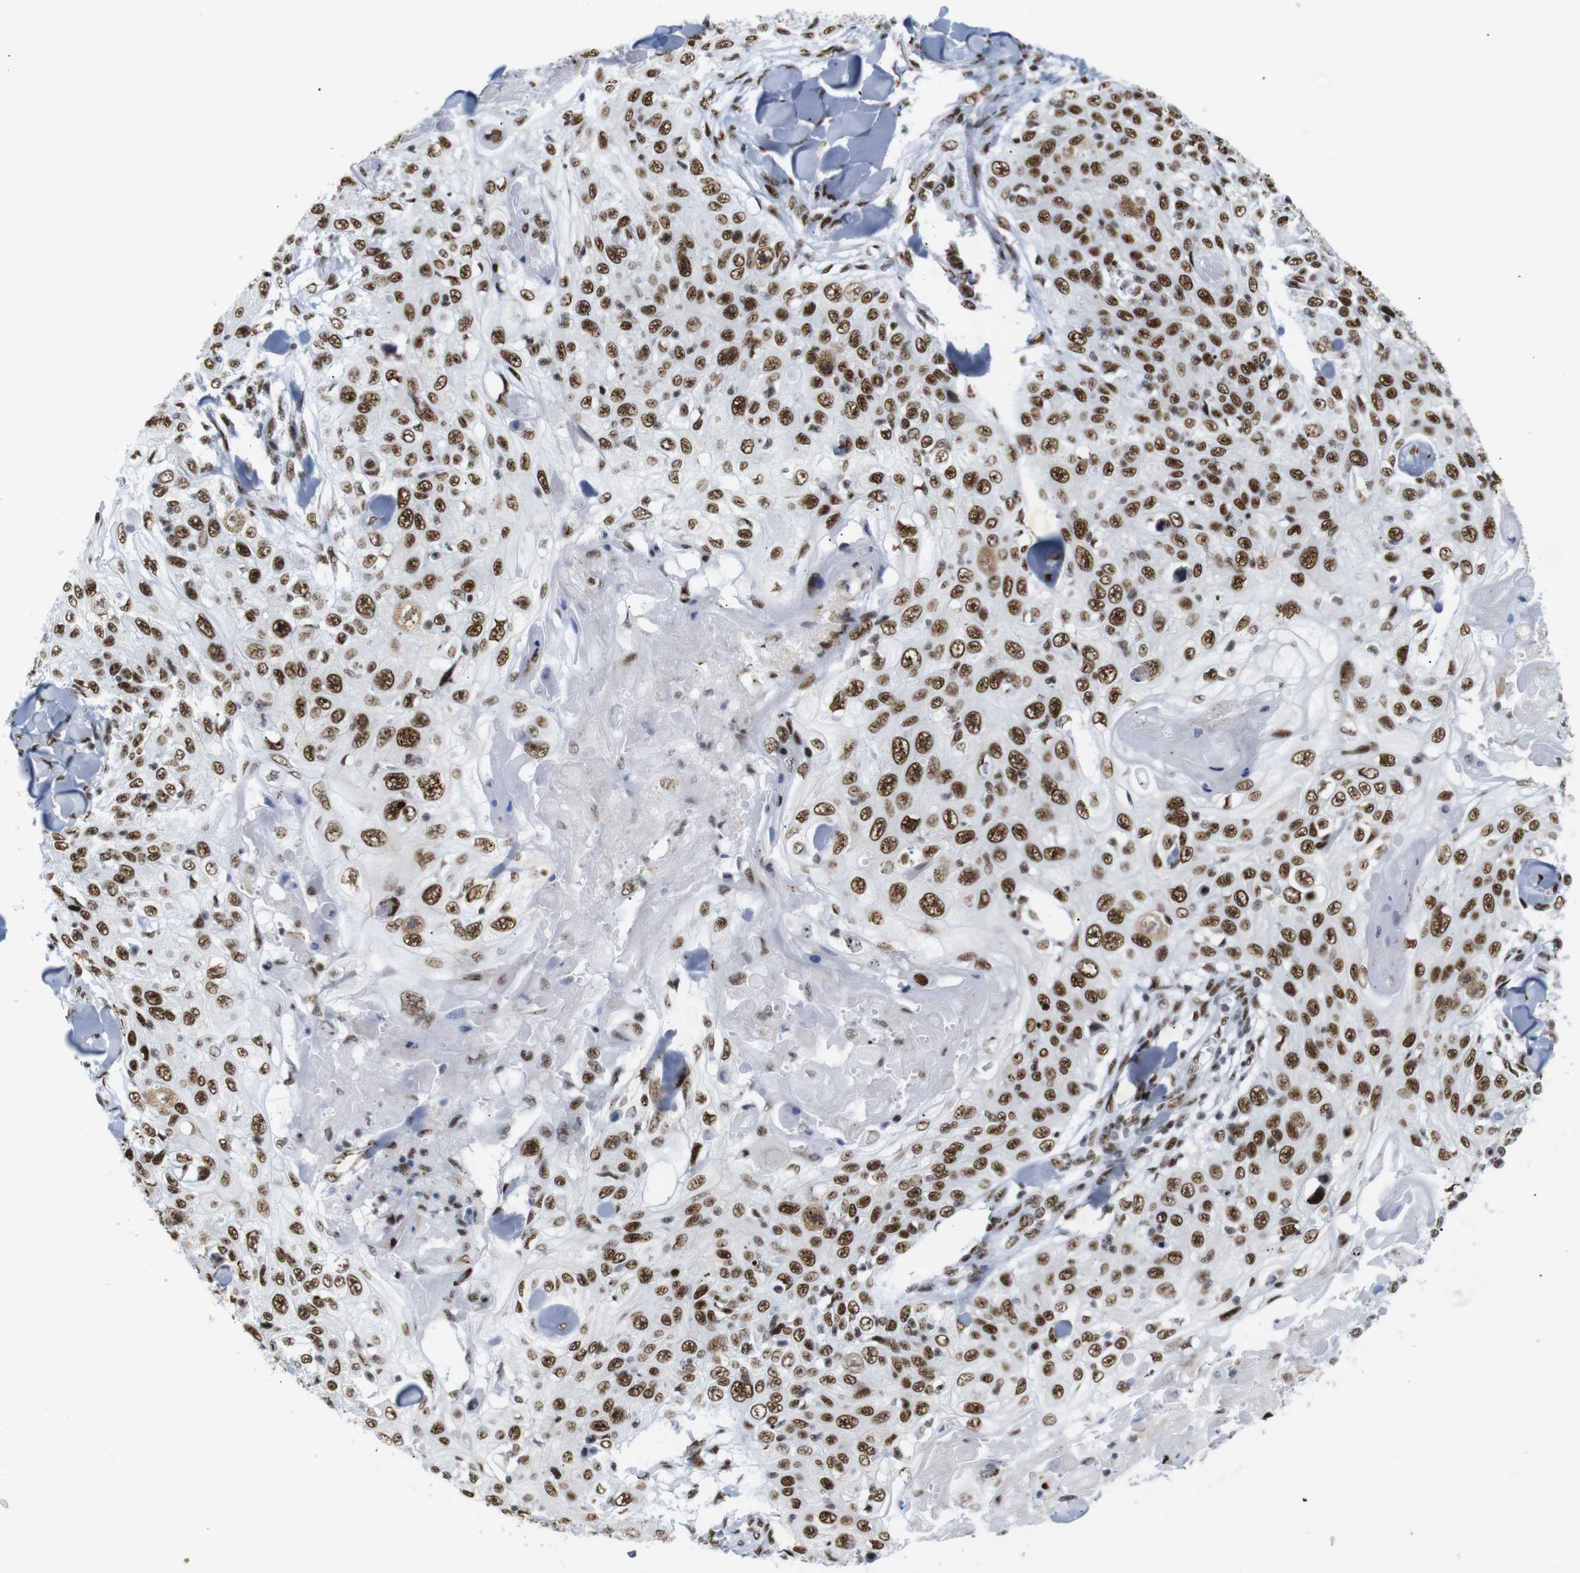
{"staining": {"intensity": "strong", "quantity": ">75%", "location": "nuclear"}, "tissue": "skin cancer", "cell_type": "Tumor cells", "image_type": "cancer", "snomed": [{"axis": "morphology", "description": "Squamous cell carcinoma, NOS"}, {"axis": "topography", "description": "Skin"}], "caption": "Immunohistochemical staining of squamous cell carcinoma (skin) exhibits high levels of strong nuclear expression in about >75% of tumor cells.", "gene": "TRA2B", "patient": {"sex": "male", "age": 86}}